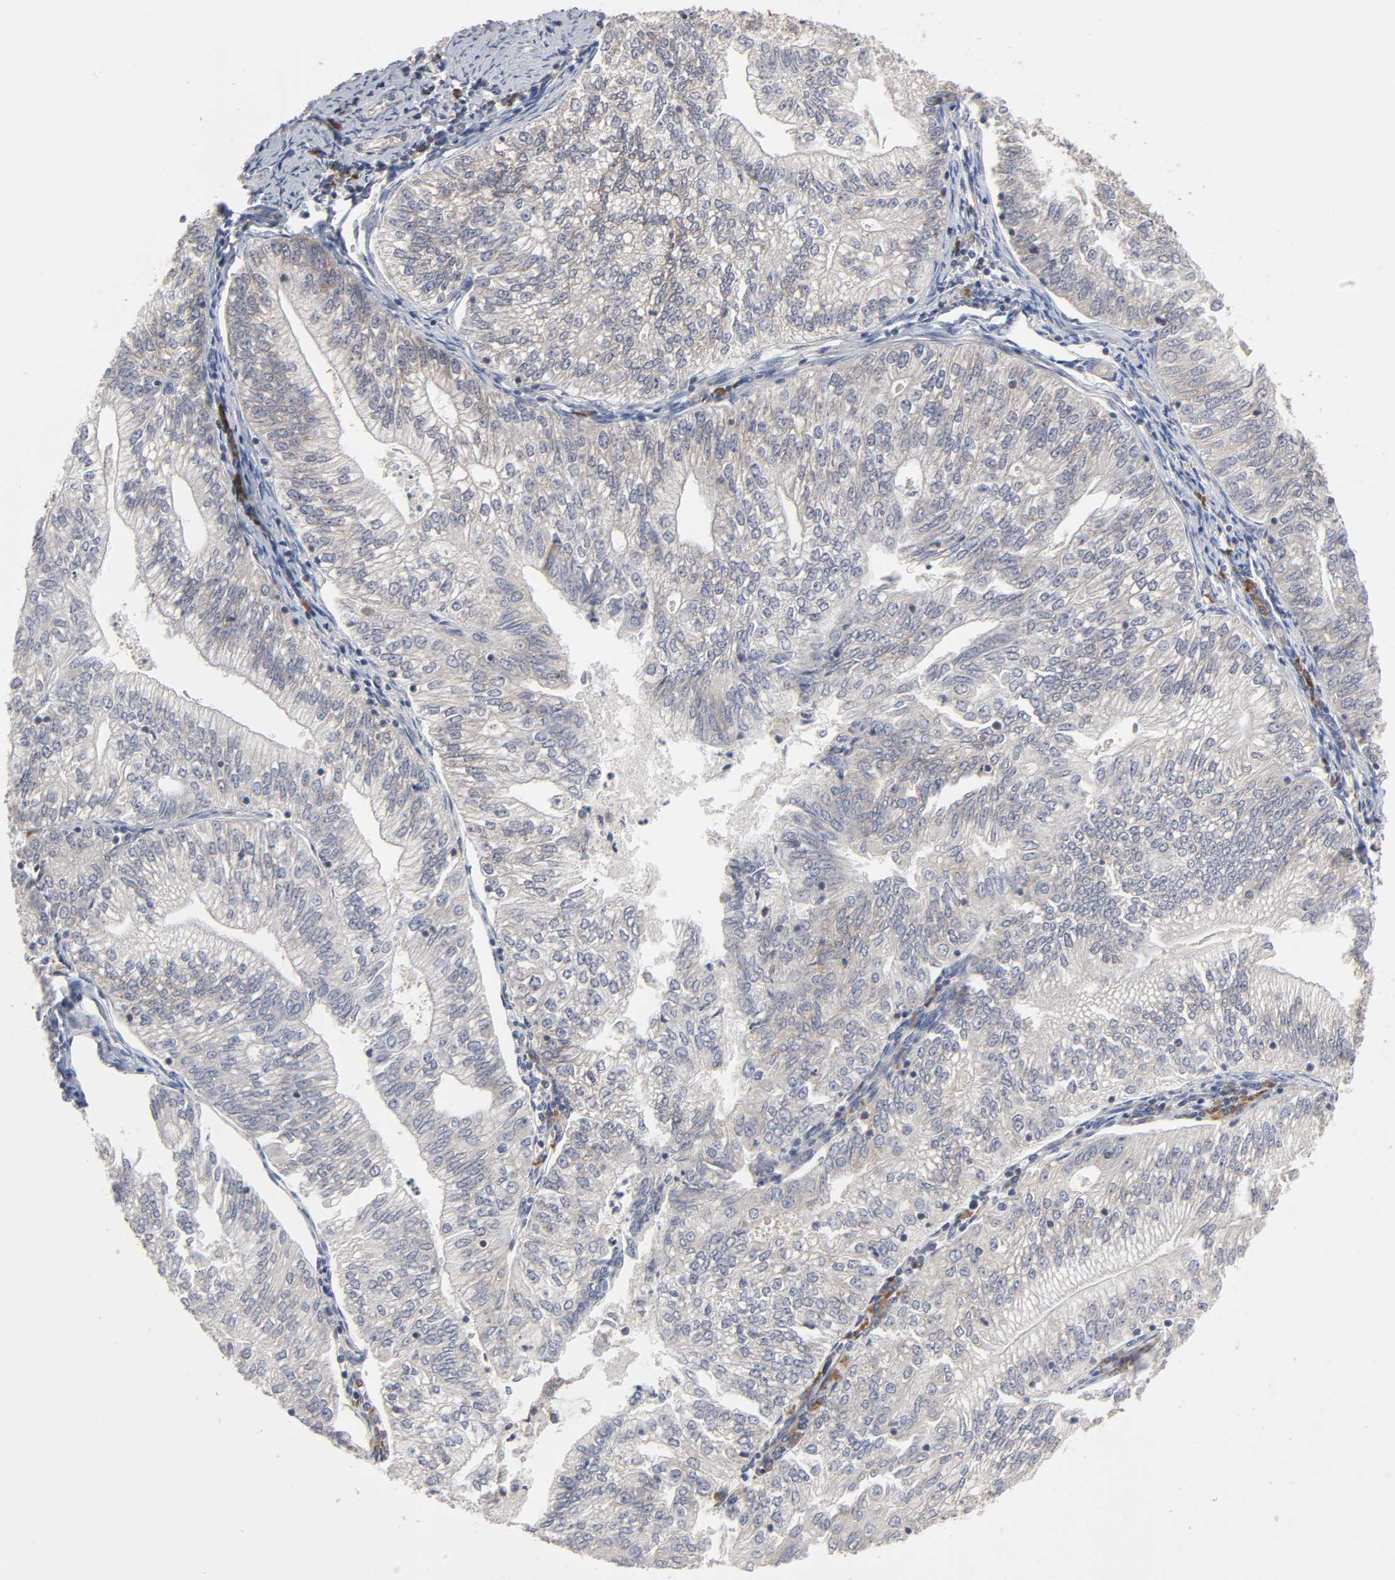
{"staining": {"intensity": "weak", "quantity": "<25%", "location": "cytoplasmic/membranous"}, "tissue": "endometrial cancer", "cell_type": "Tumor cells", "image_type": "cancer", "snomed": [{"axis": "morphology", "description": "Adenocarcinoma, NOS"}, {"axis": "topography", "description": "Endometrium"}], "caption": "An IHC histopathology image of endometrial cancer (adenocarcinoma) is shown. There is no staining in tumor cells of endometrial cancer (adenocarcinoma). (DAB IHC, high magnification).", "gene": "IL4R", "patient": {"sex": "female", "age": 69}}